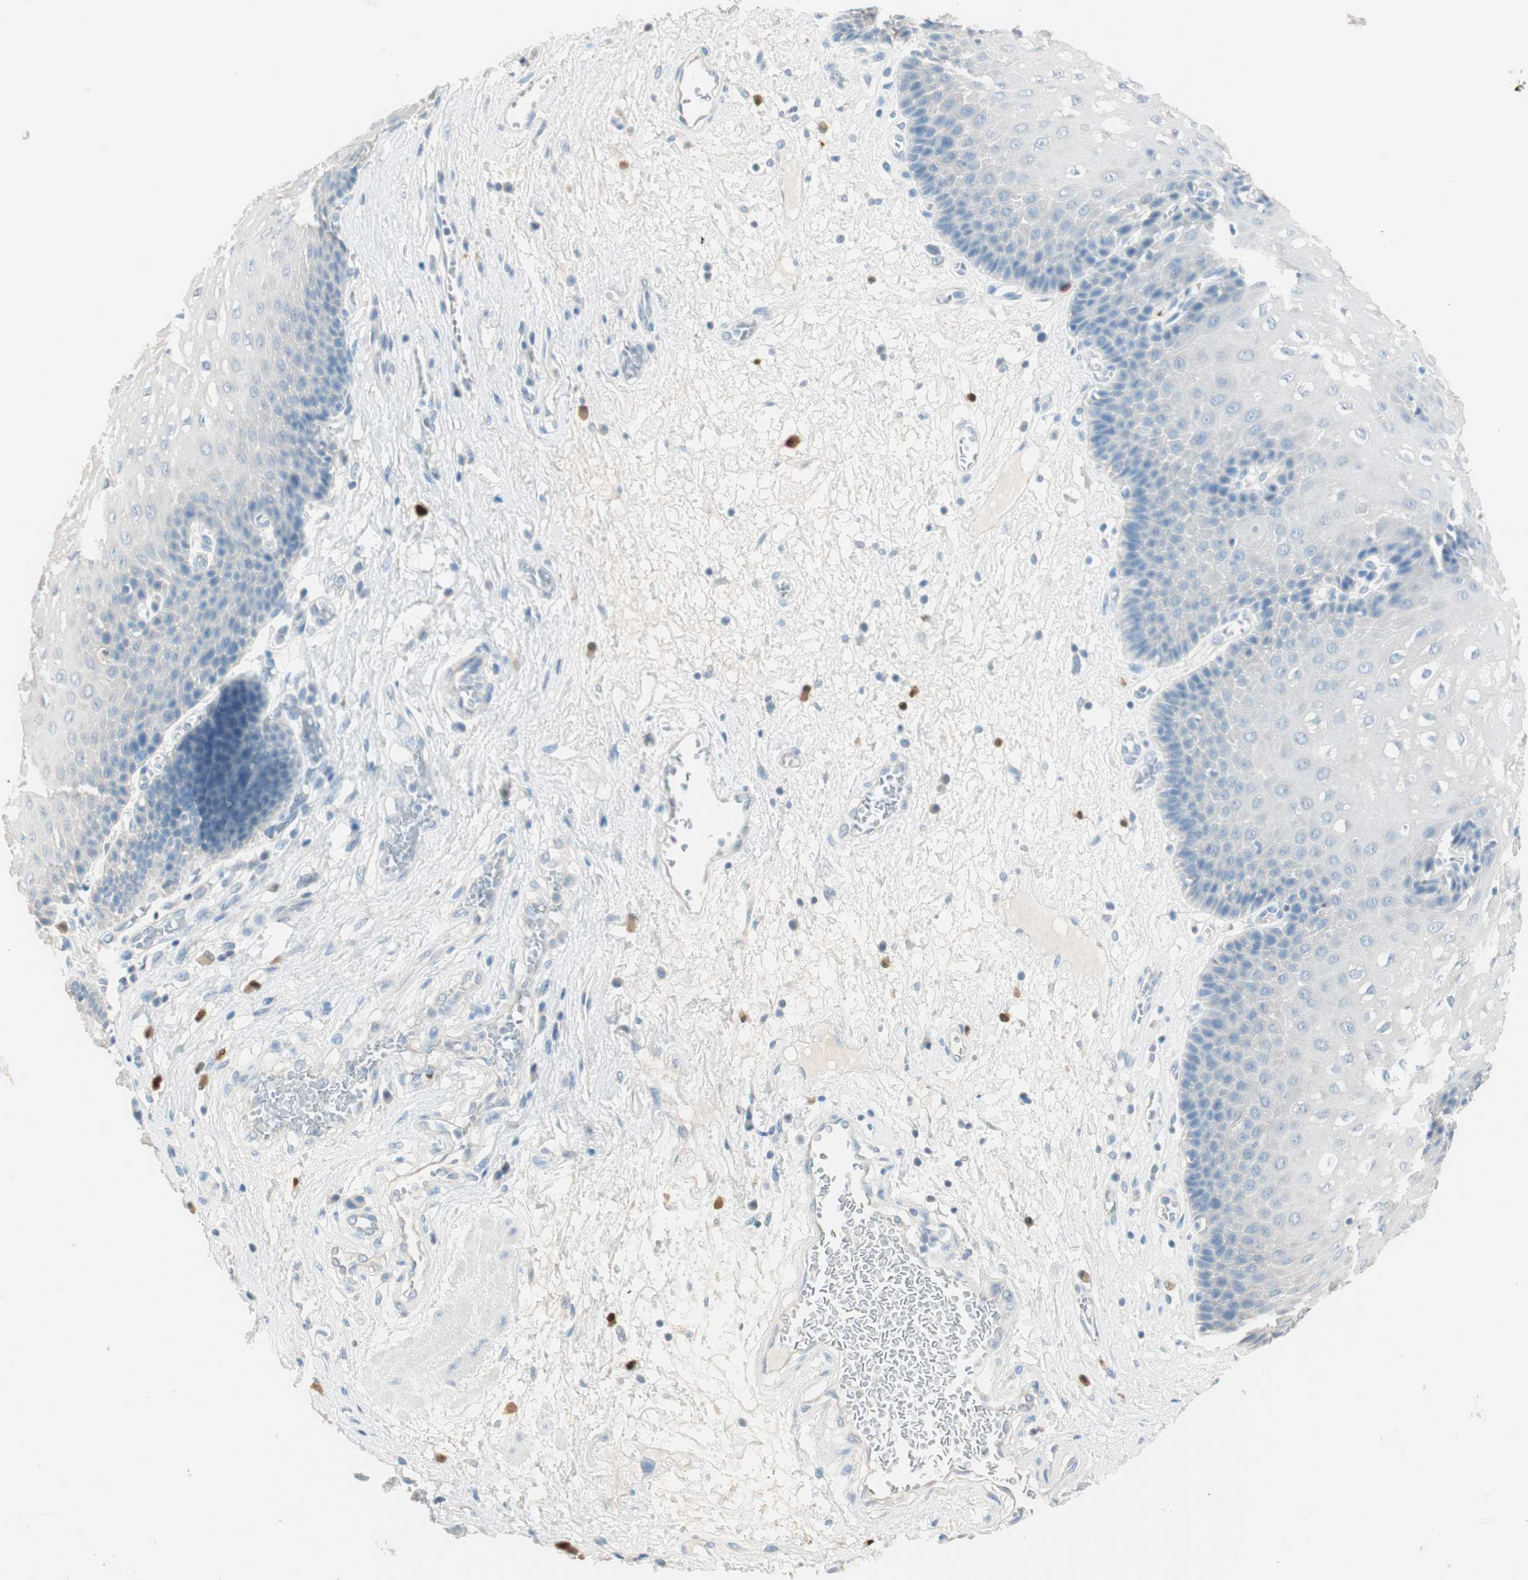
{"staining": {"intensity": "negative", "quantity": "none", "location": "none"}, "tissue": "esophagus", "cell_type": "Squamous epithelial cells", "image_type": "normal", "snomed": [{"axis": "morphology", "description": "Normal tissue, NOS"}, {"axis": "topography", "description": "Esophagus"}], "caption": "Squamous epithelial cells are negative for protein expression in normal human esophagus. Brightfield microscopy of immunohistochemistry stained with DAB (brown) and hematoxylin (blue), captured at high magnification.", "gene": "HPGD", "patient": {"sex": "male", "age": 48}}